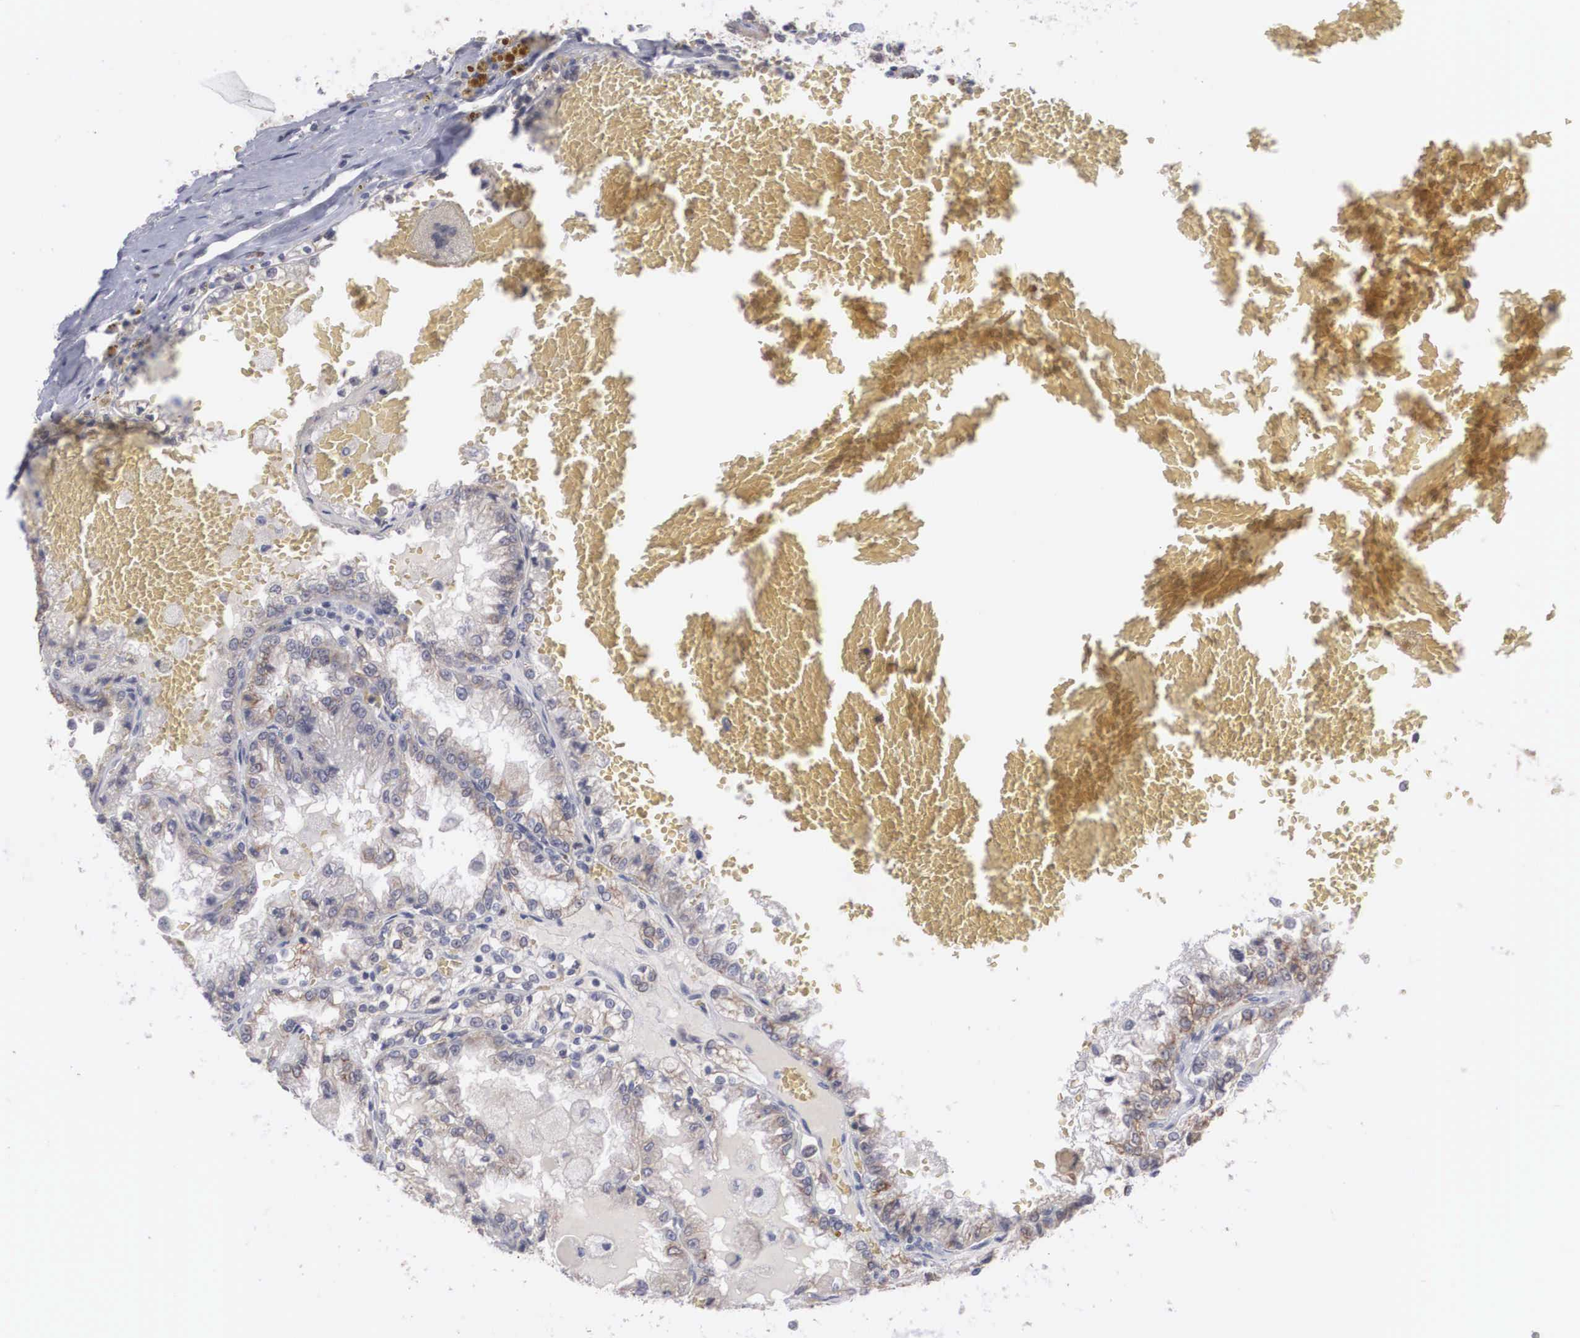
{"staining": {"intensity": "weak", "quantity": "<25%", "location": "cytoplasmic/membranous"}, "tissue": "renal cancer", "cell_type": "Tumor cells", "image_type": "cancer", "snomed": [{"axis": "morphology", "description": "Adenocarcinoma, NOS"}, {"axis": "topography", "description": "Kidney"}], "caption": "Immunohistochemistry (IHC) image of neoplastic tissue: adenocarcinoma (renal) stained with DAB exhibits no significant protein positivity in tumor cells.", "gene": "WDR89", "patient": {"sex": "female", "age": 56}}